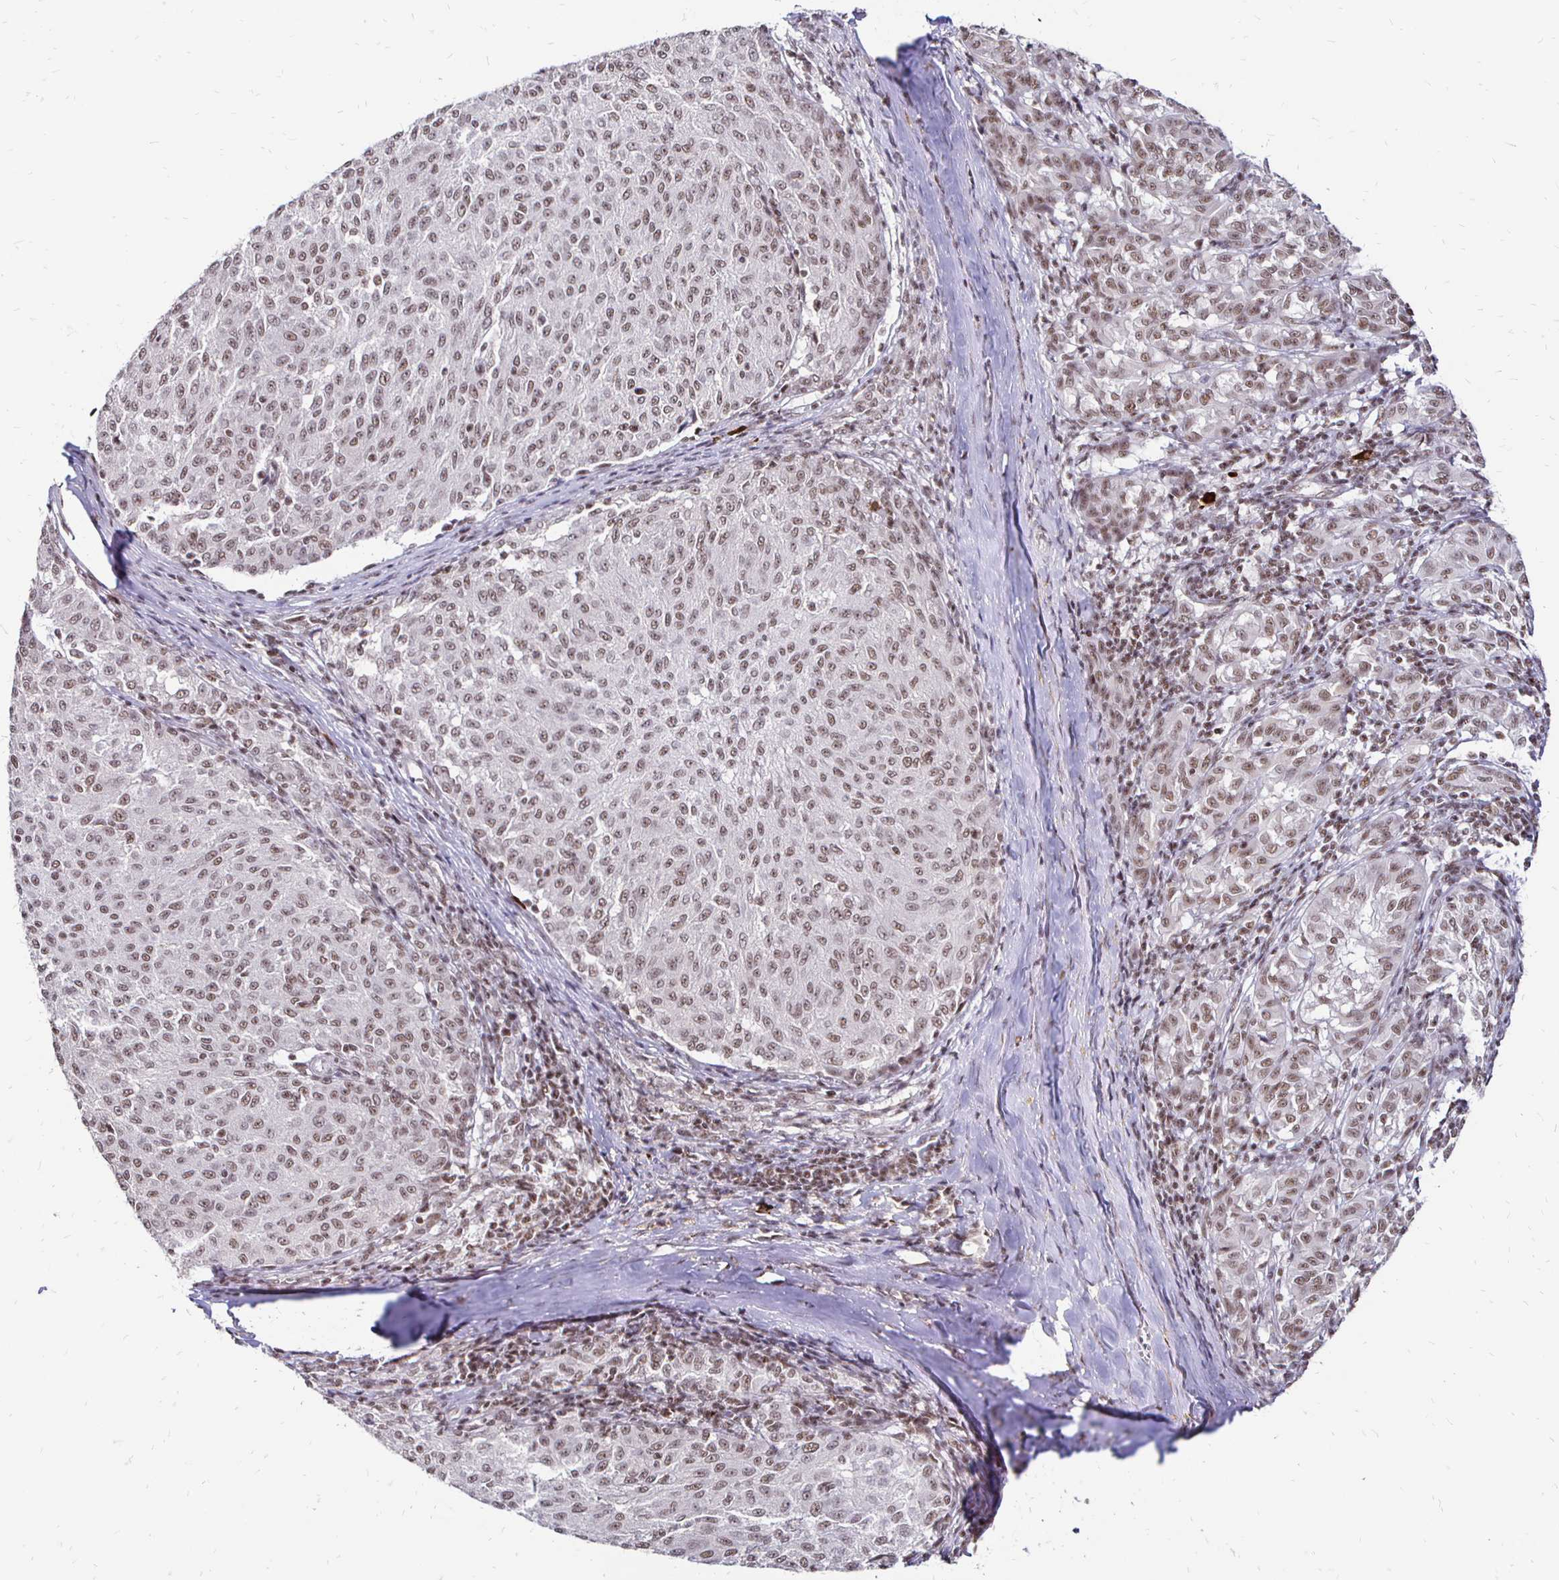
{"staining": {"intensity": "weak", "quantity": ">75%", "location": "nuclear"}, "tissue": "melanoma", "cell_type": "Tumor cells", "image_type": "cancer", "snomed": [{"axis": "morphology", "description": "Malignant melanoma, NOS"}, {"axis": "topography", "description": "Skin"}], "caption": "Immunohistochemistry histopathology image of human melanoma stained for a protein (brown), which displays low levels of weak nuclear expression in approximately >75% of tumor cells.", "gene": "SIN3A", "patient": {"sex": "female", "age": 72}}